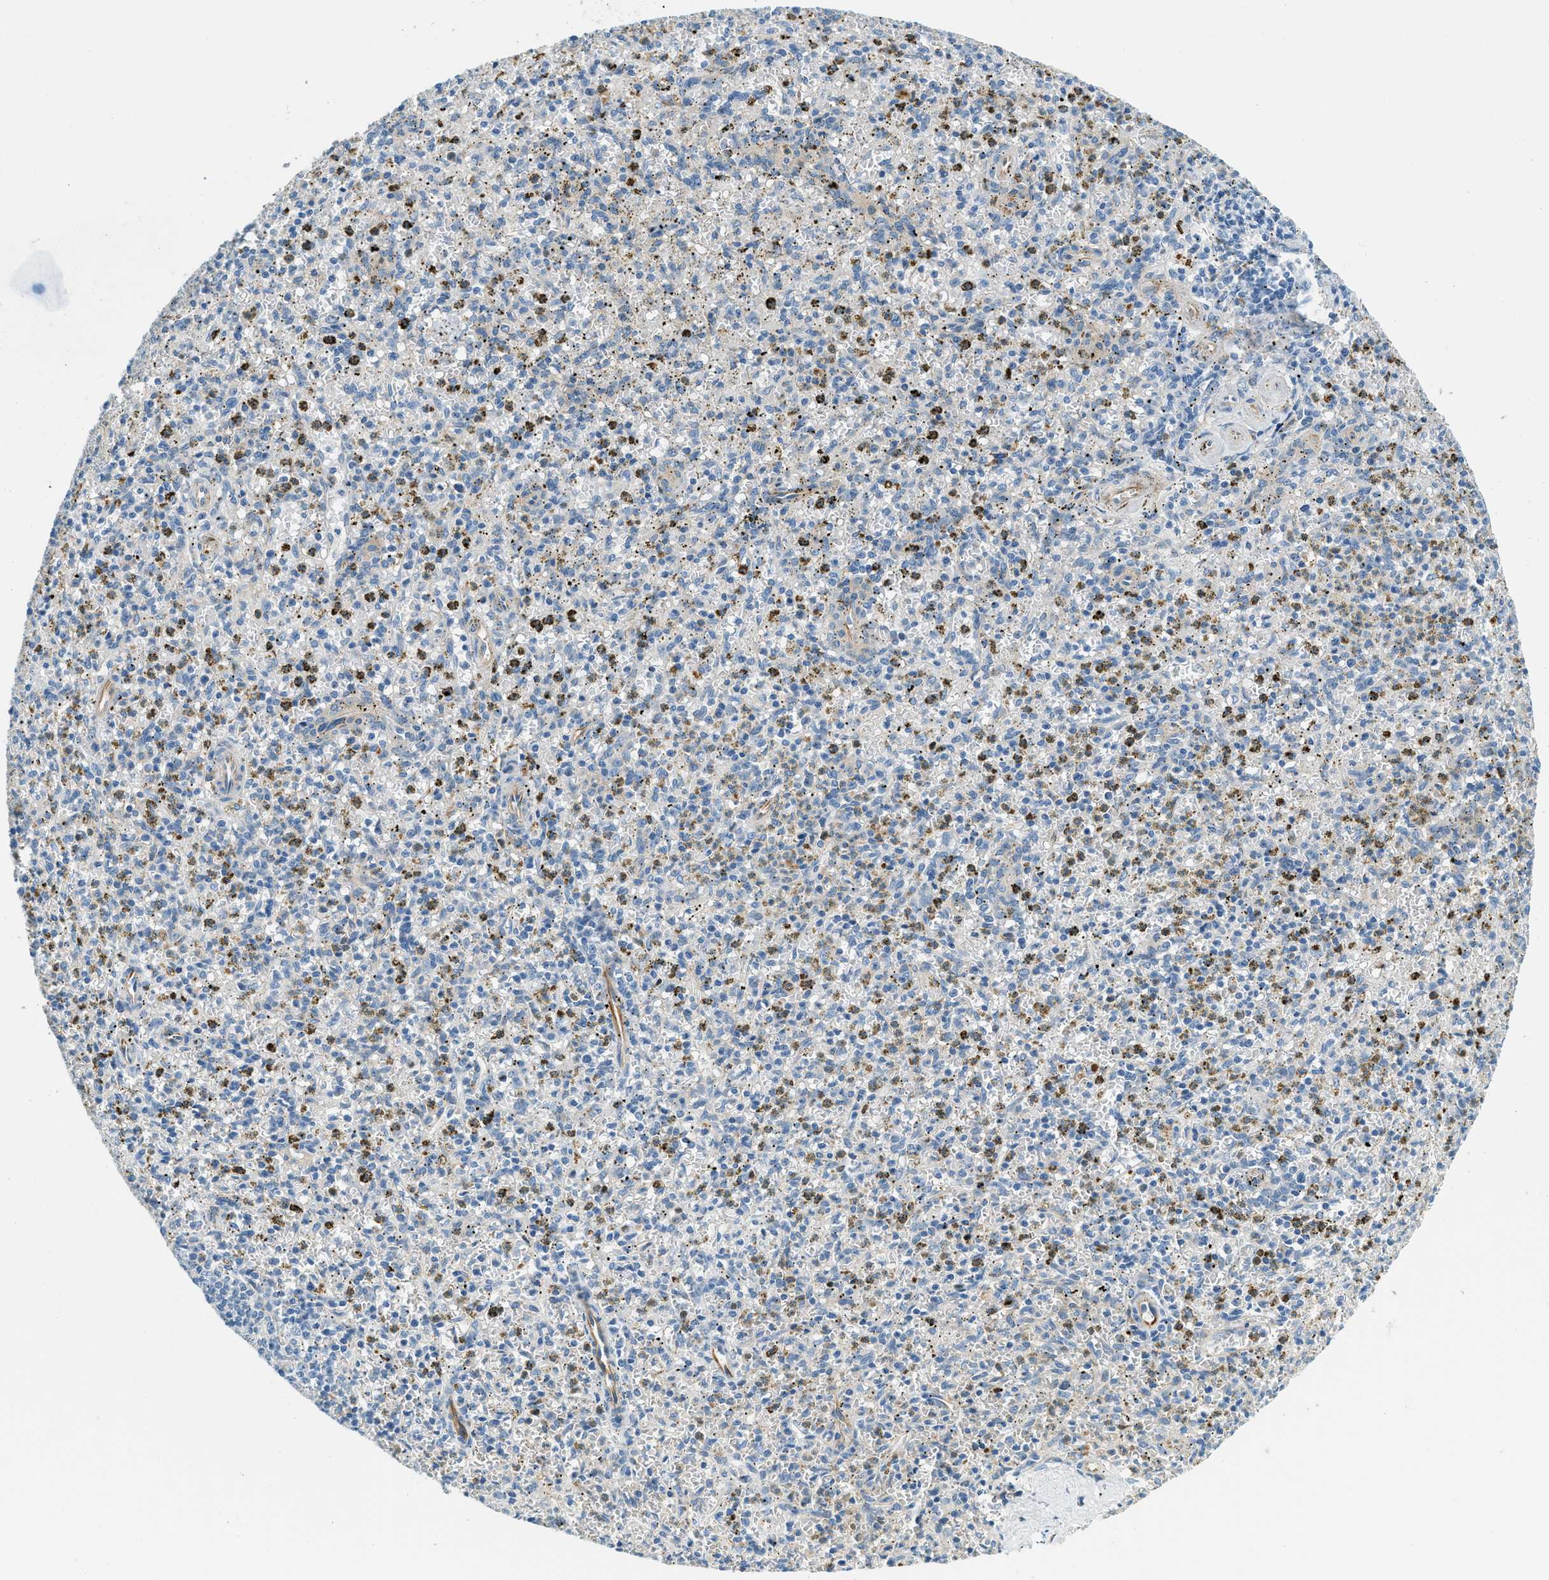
{"staining": {"intensity": "moderate", "quantity": "<25%", "location": "cytoplasmic/membranous"}, "tissue": "spleen", "cell_type": "Cells in red pulp", "image_type": "normal", "snomed": [{"axis": "morphology", "description": "Normal tissue, NOS"}, {"axis": "topography", "description": "Spleen"}], "caption": "IHC micrograph of normal spleen: human spleen stained using immunohistochemistry reveals low levels of moderate protein expression localized specifically in the cytoplasmic/membranous of cells in red pulp, appearing as a cytoplasmic/membranous brown color.", "gene": "ZNF367", "patient": {"sex": "male", "age": 72}}